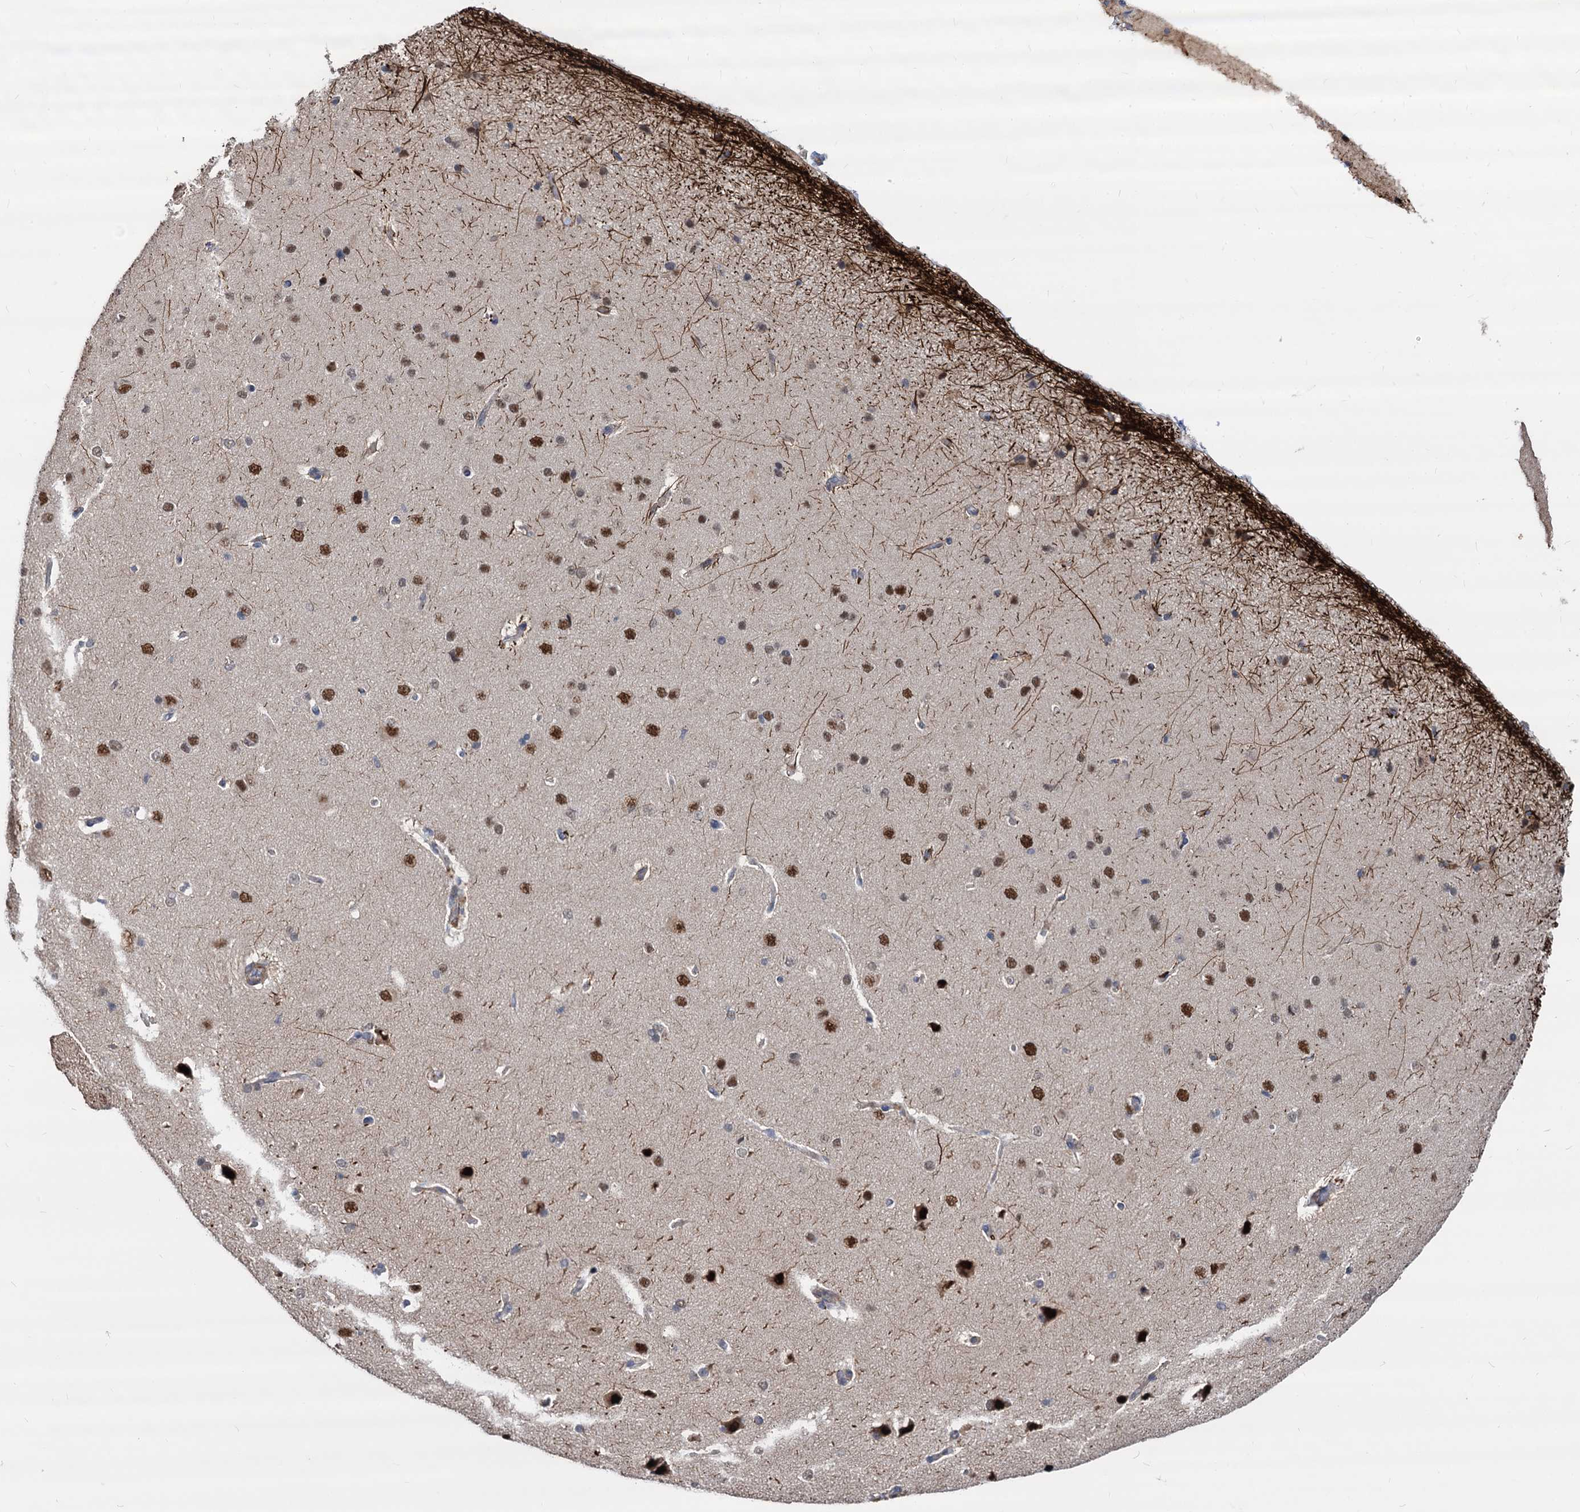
{"staining": {"intensity": "moderate", "quantity": ">75%", "location": "cytoplasmic/membranous,nuclear"}, "tissue": "cerebral cortex", "cell_type": "Endothelial cells", "image_type": "normal", "snomed": [{"axis": "morphology", "description": "Normal tissue, NOS"}, {"axis": "topography", "description": "Cerebral cortex"}], "caption": "DAB immunohistochemical staining of unremarkable human cerebral cortex exhibits moderate cytoplasmic/membranous,nuclear protein positivity in about >75% of endothelial cells.", "gene": "PSMD4", "patient": {"sex": "male", "age": 62}}